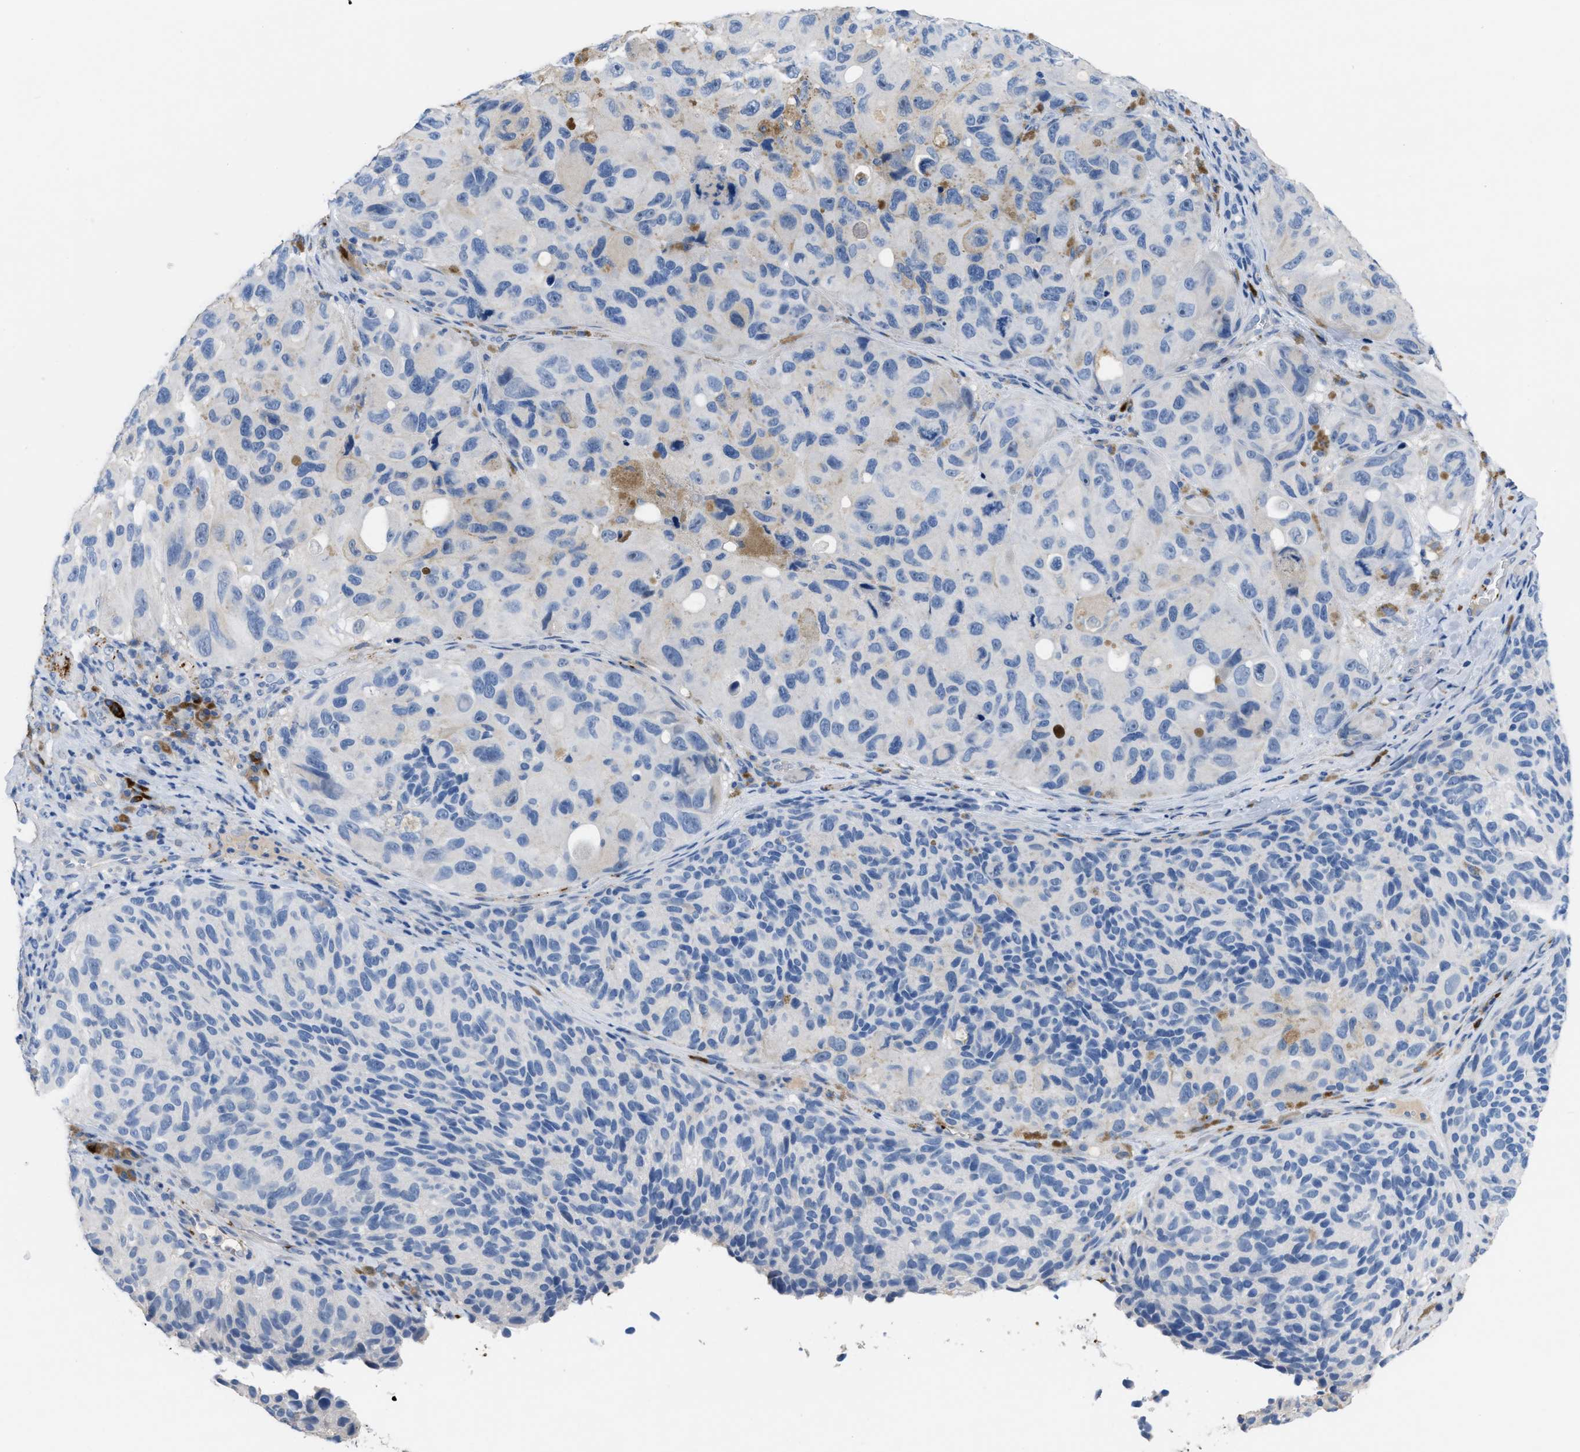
{"staining": {"intensity": "negative", "quantity": "none", "location": "none"}, "tissue": "melanoma", "cell_type": "Tumor cells", "image_type": "cancer", "snomed": [{"axis": "morphology", "description": "Malignant melanoma, NOS"}, {"axis": "topography", "description": "Skin"}], "caption": "The image displays no significant positivity in tumor cells of melanoma. The staining is performed using DAB (3,3'-diaminobenzidine) brown chromogen with nuclei counter-stained in using hematoxylin.", "gene": "FGF18", "patient": {"sex": "female", "age": 73}}